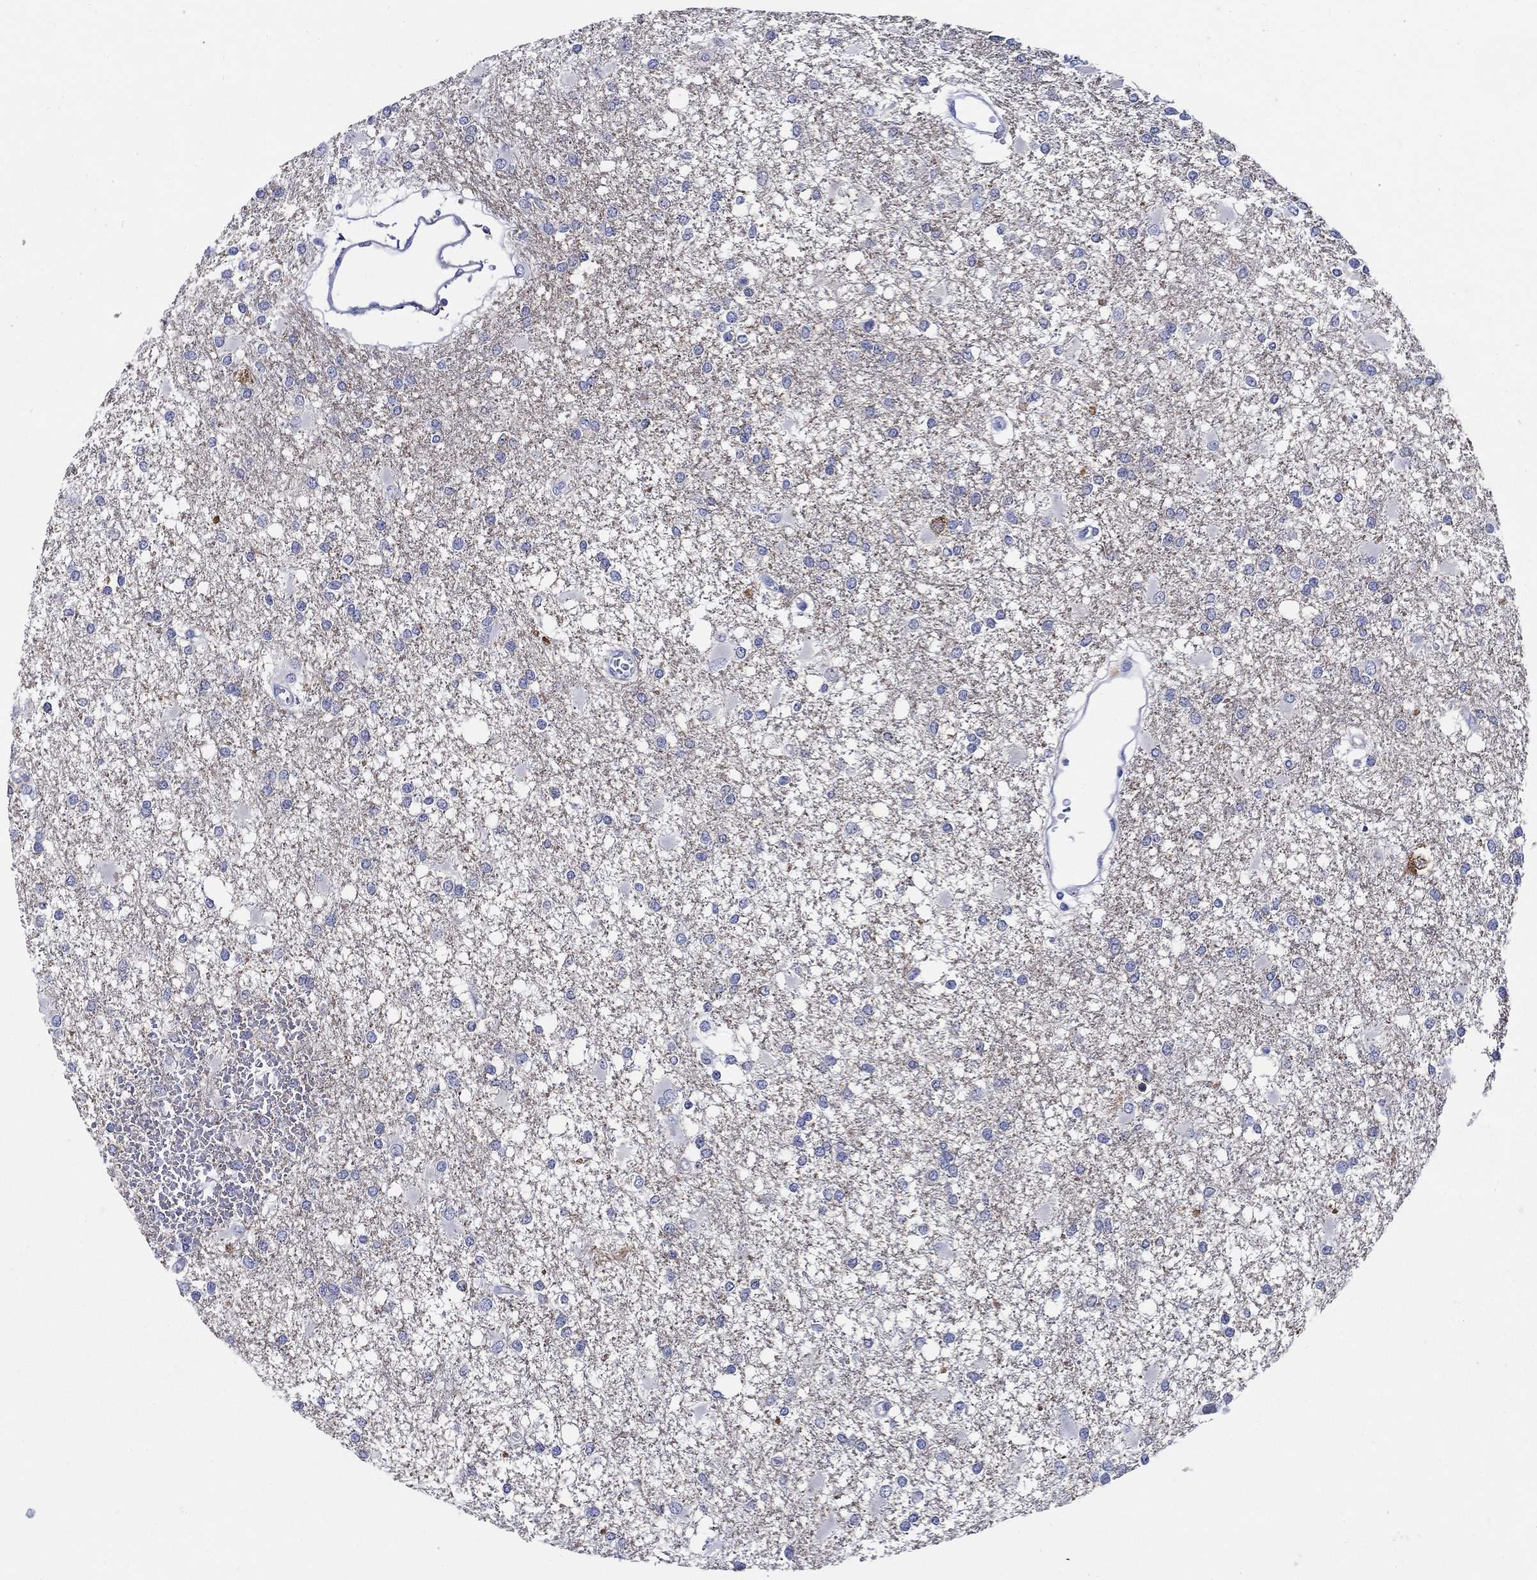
{"staining": {"intensity": "negative", "quantity": "none", "location": "none"}, "tissue": "glioma", "cell_type": "Tumor cells", "image_type": "cancer", "snomed": [{"axis": "morphology", "description": "Glioma, malignant, High grade"}, {"axis": "topography", "description": "Cerebral cortex"}], "caption": "IHC image of neoplastic tissue: human glioma stained with DAB shows no significant protein staining in tumor cells.", "gene": "RAP1GAP", "patient": {"sex": "male", "age": 79}}